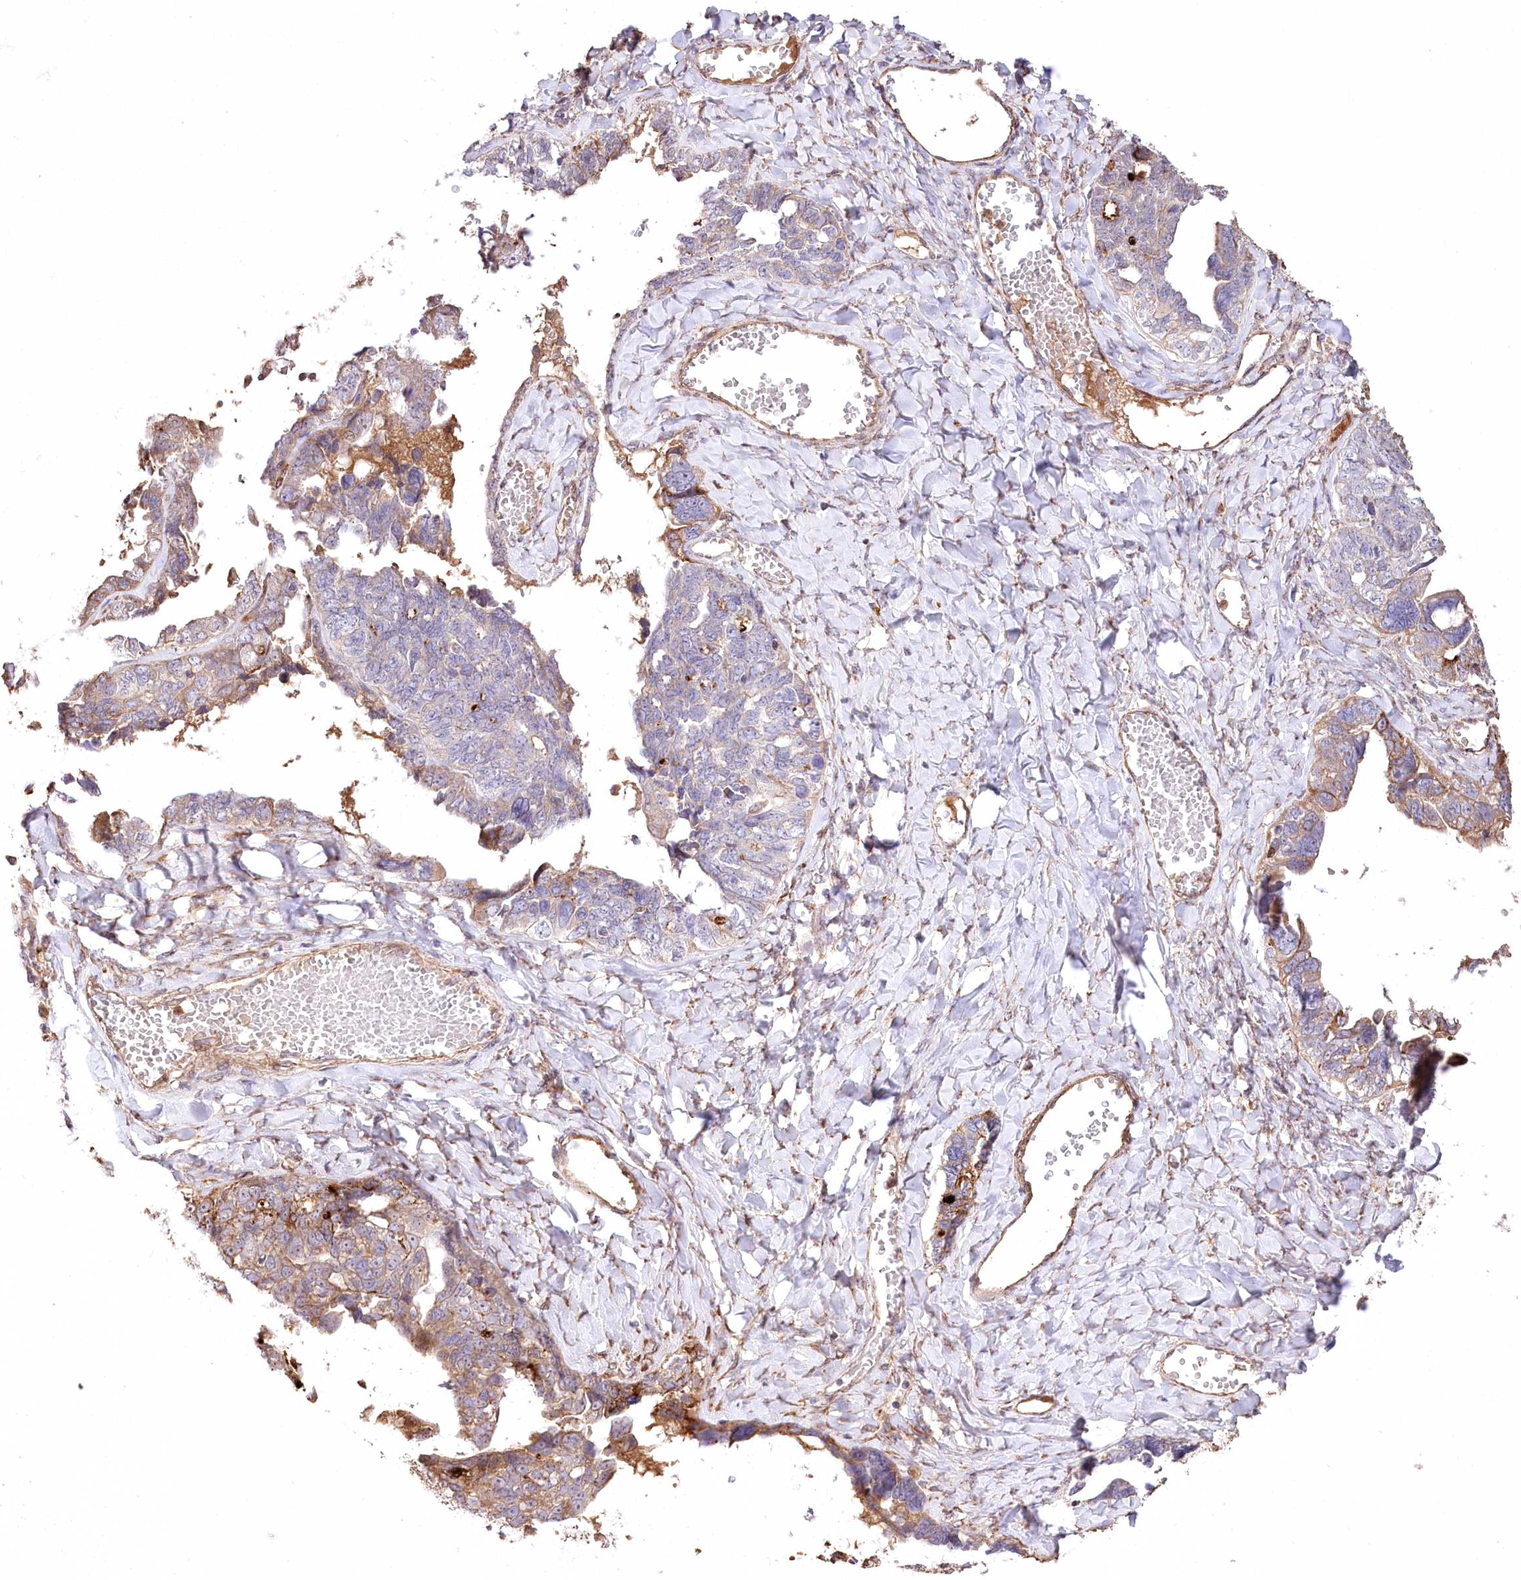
{"staining": {"intensity": "moderate", "quantity": "<25%", "location": "cytoplasmic/membranous"}, "tissue": "ovarian cancer", "cell_type": "Tumor cells", "image_type": "cancer", "snomed": [{"axis": "morphology", "description": "Cystadenocarcinoma, serous, NOS"}, {"axis": "topography", "description": "Ovary"}], "caption": "Human serous cystadenocarcinoma (ovarian) stained with a protein marker displays moderate staining in tumor cells.", "gene": "RNF24", "patient": {"sex": "female", "age": 79}}